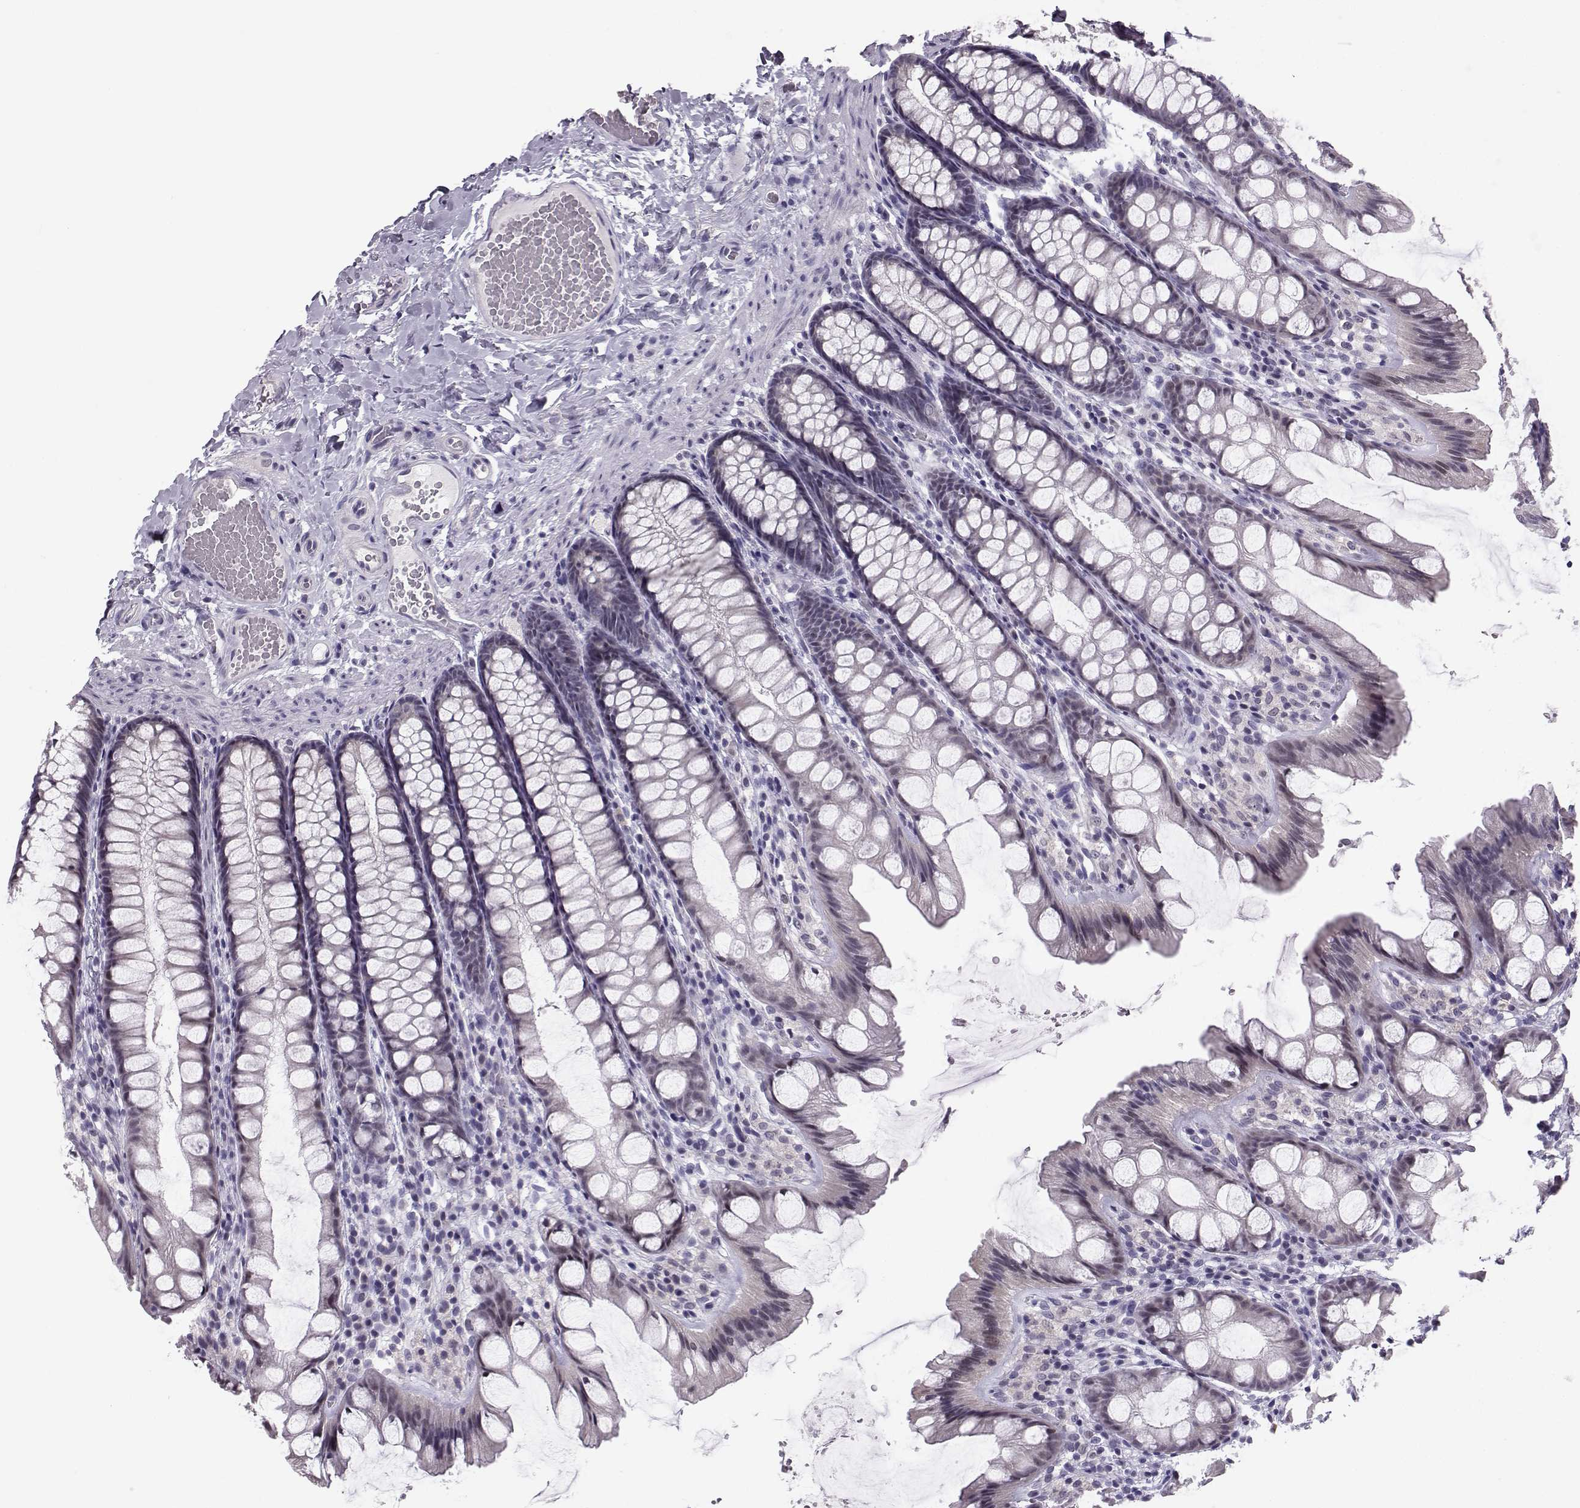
{"staining": {"intensity": "negative", "quantity": "none", "location": "none"}, "tissue": "colon", "cell_type": "Endothelial cells", "image_type": "normal", "snomed": [{"axis": "morphology", "description": "Normal tissue, NOS"}, {"axis": "topography", "description": "Colon"}], "caption": "Immunohistochemistry photomicrograph of benign human colon stained for a protein (brown), which demonstrates no expression in endothelial cells. (IHC, brightfield microscopy, high magnification).", "gene": "DNAAF1", "patient": {"sex": "male", "age": 47}}